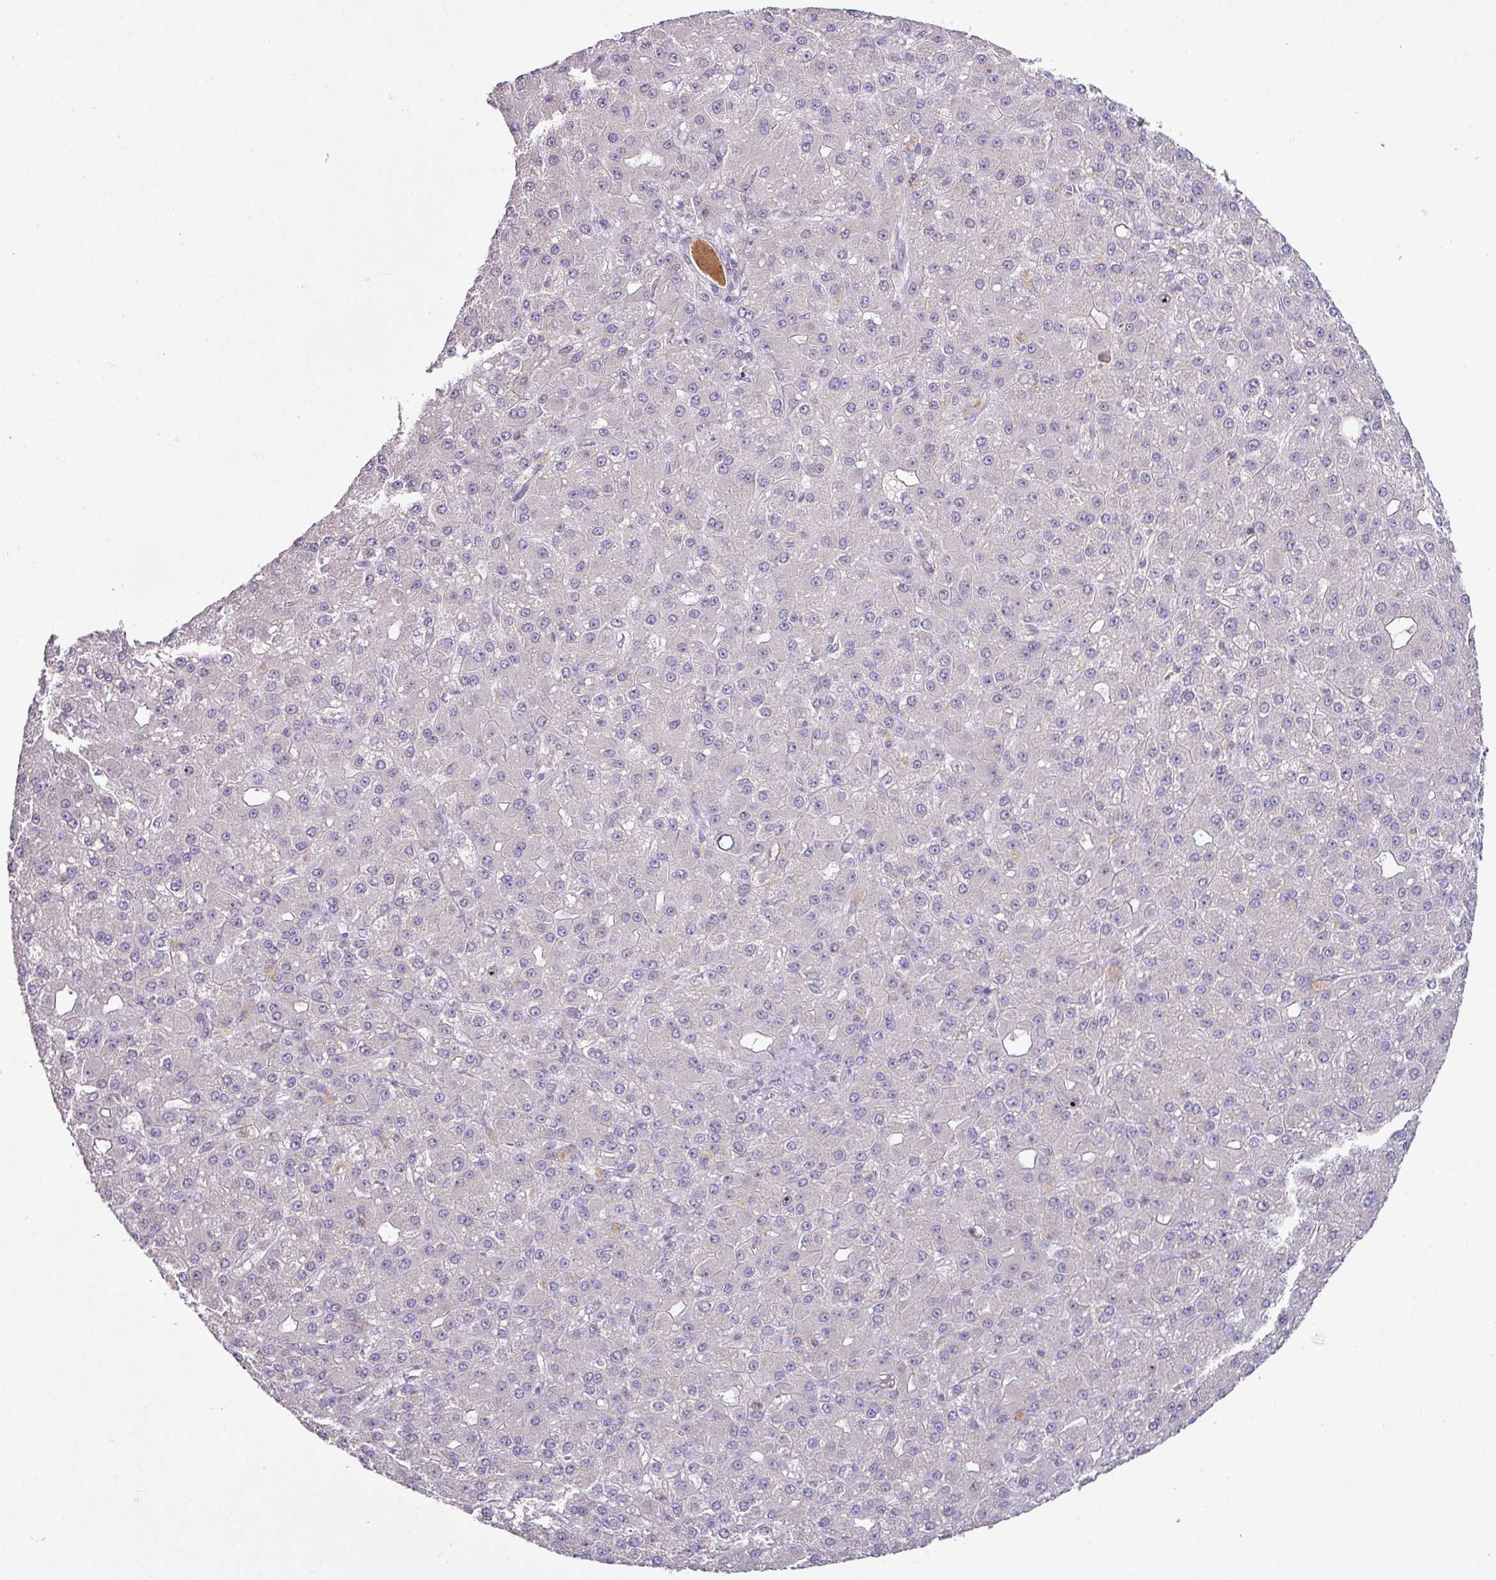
{"staining": {"intensity": "negative", "quantity": "none", "location": "none"}, "tissue": "liver cancer", "cell_type": "Tumor cells", "image_type": "cancer", "snomed": [{"axis": "morphology", "description": "Carcinoma, Hepatocellular, NOS"}, {"axis": "topography", "description": "Liver"}], "caption": "IHC image of neoplastic tissue: liver cancer (hepatocellular carcinoma) stained with DAB (3,3'-diaminobenzidine) displays no significant protein staining in tumor cells. (Stains: DAB IHC with hematoxylin counter stain, Microscopy: brightfield microscopy at high magnification).", "gene": "SLAMF6", "patient": {"sex": "male", "age": 67}}